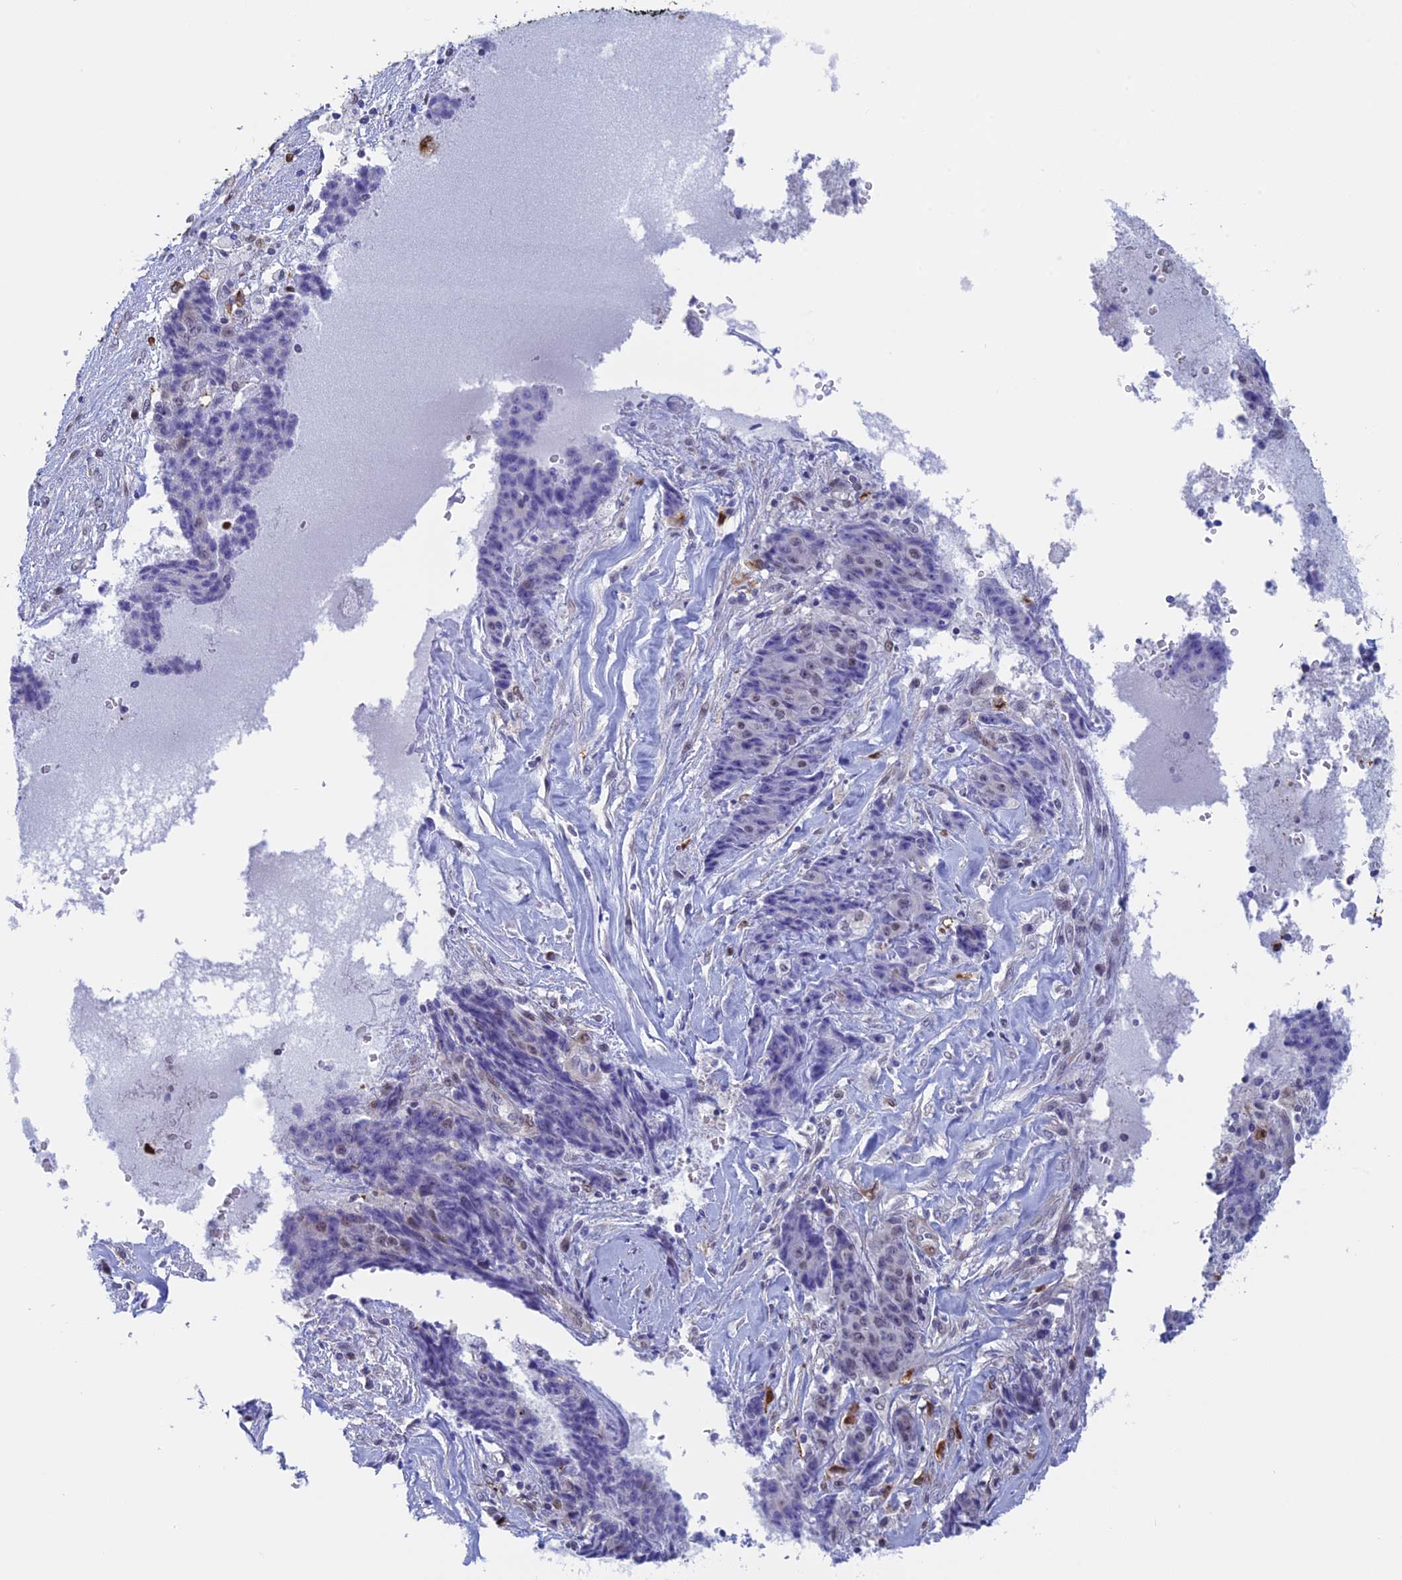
{"staining": {"intensity": "negative", "quantity": "none", "location": "none"}, "tissue": "ovarian cancer", "cell_type": "Tumor cells", "image_type": "cancer", "snomed": [{"axis": "morphology", "description": "Carcinoma, endometroid"}, {"axis": "topography", "description": "Ovary"}], "caption": "A photomicrograph of ovarian cancer stained for a protein displays no brown staining in tumor cells. (DAB IHC visualized using brightfield microscopy, high magnification).", "gene": "SLC26A1", "patient": {"sex": "female", "age": 42}}